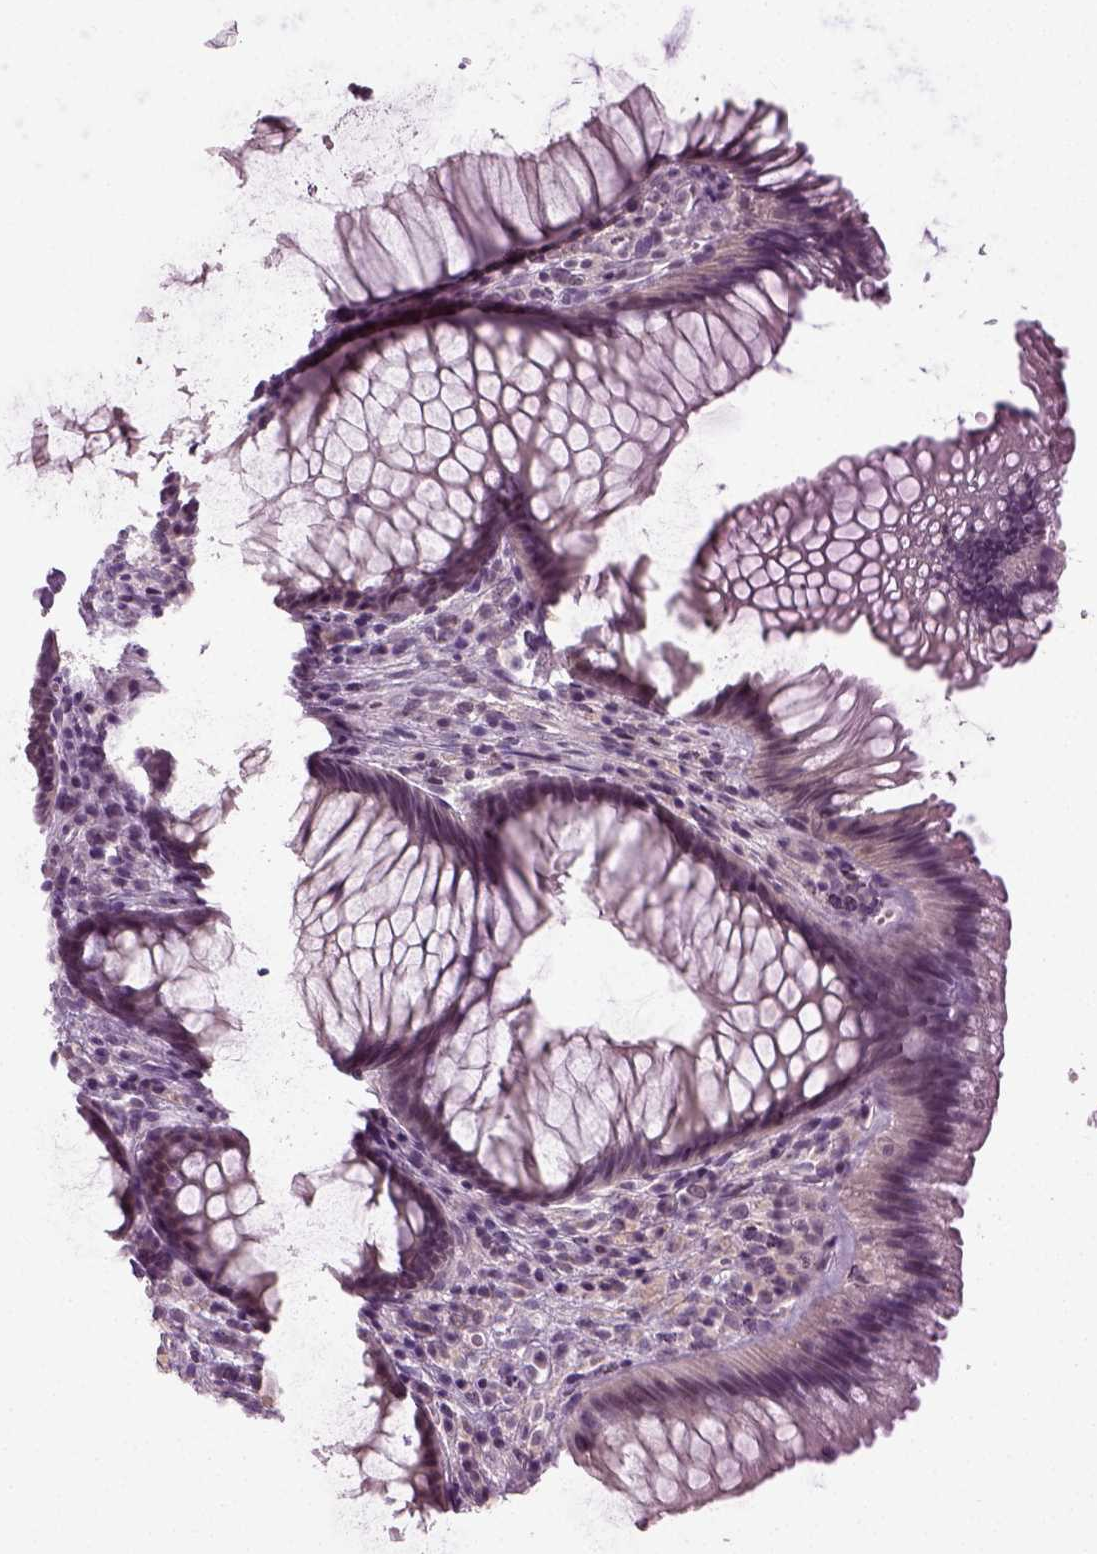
{"staining": {"intensity": "negative", "quantity": "none", "location": "none"}, "tissue": "rectum", "cell_type": "Glandular cells", "image_type": "normal", "snomed": [{"axis": "morphology", "description": "Normal tissue, NOS"}, {"axis": "topography", "description": "Smooth muscle"}, {"axis": "topography", "description": "Rectum"}], "caption": "This image is of normal rectum stained with IHC to label a protein in brown with the nuclei are counter-stained blue. There is no staining in glandular cells.", "gene": "SYNGAP1", "patient": {"sex": "male", "age": 53}}